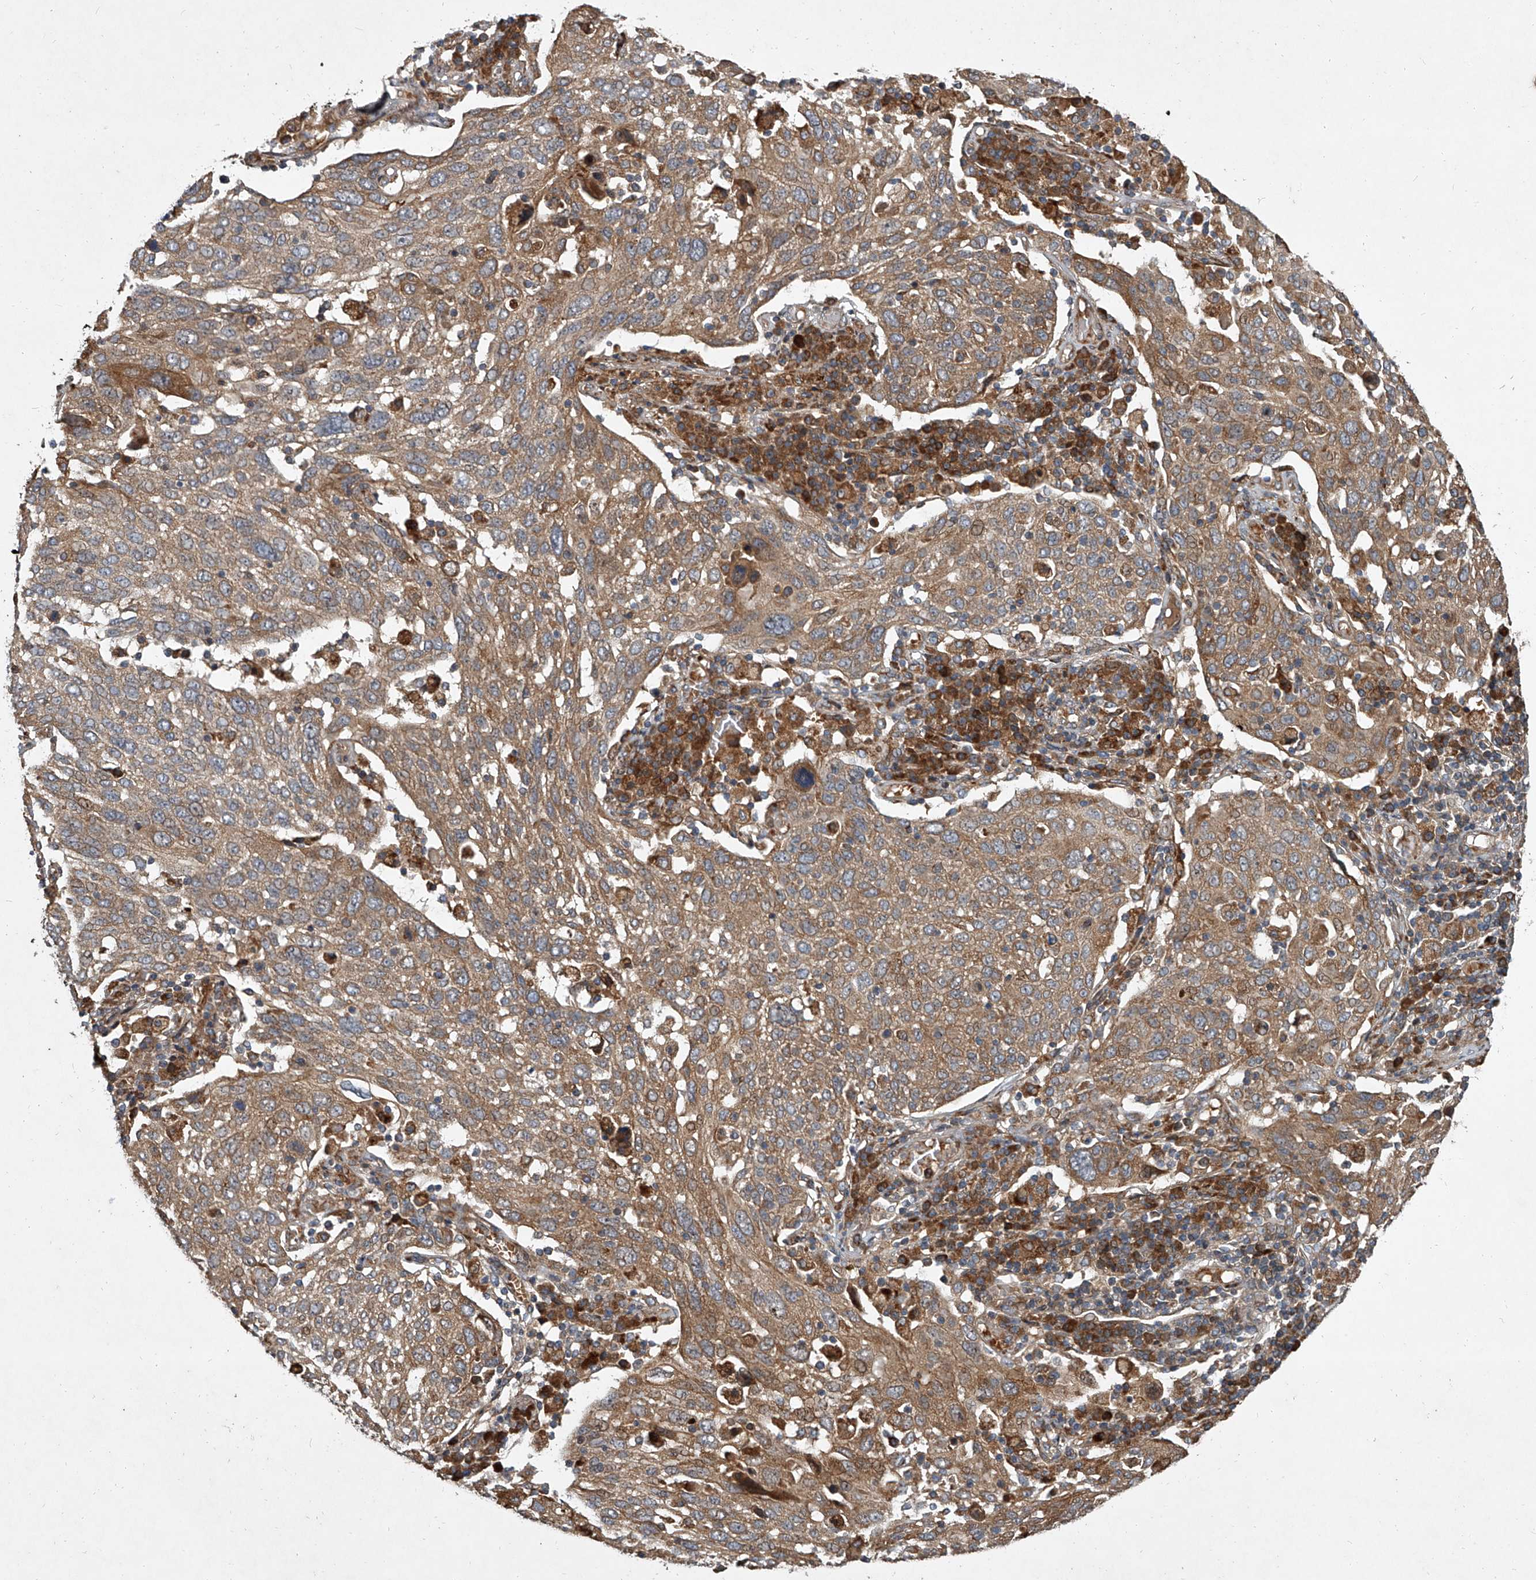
{"staining": {"intensity": "moderate", "quantity": ">75%", "location": "cytoplasmic/membranous"}, "tissue": "lung cancer", "cell_type": "Tumor cells", "image_type": "cancer", "snomed": [{"axis": "morphology", "description": "Squamous cell carcinoma, NOS"}, {"axis": "topography", "description": "Lung"}], "caption": "Tumor cells reveal moderate cytoplasmic/membranous expression in approximately >75% of cells in squamous cell carcinoma (lung). The staining is performed using DAB (3,3'-diaminobenzidine) brown chromogen to label protein expression. The nuclei are counter-stained blue using hematoxylin.", "gene": "EVA1C", "patient": {"sex": "male", "age": 65}}